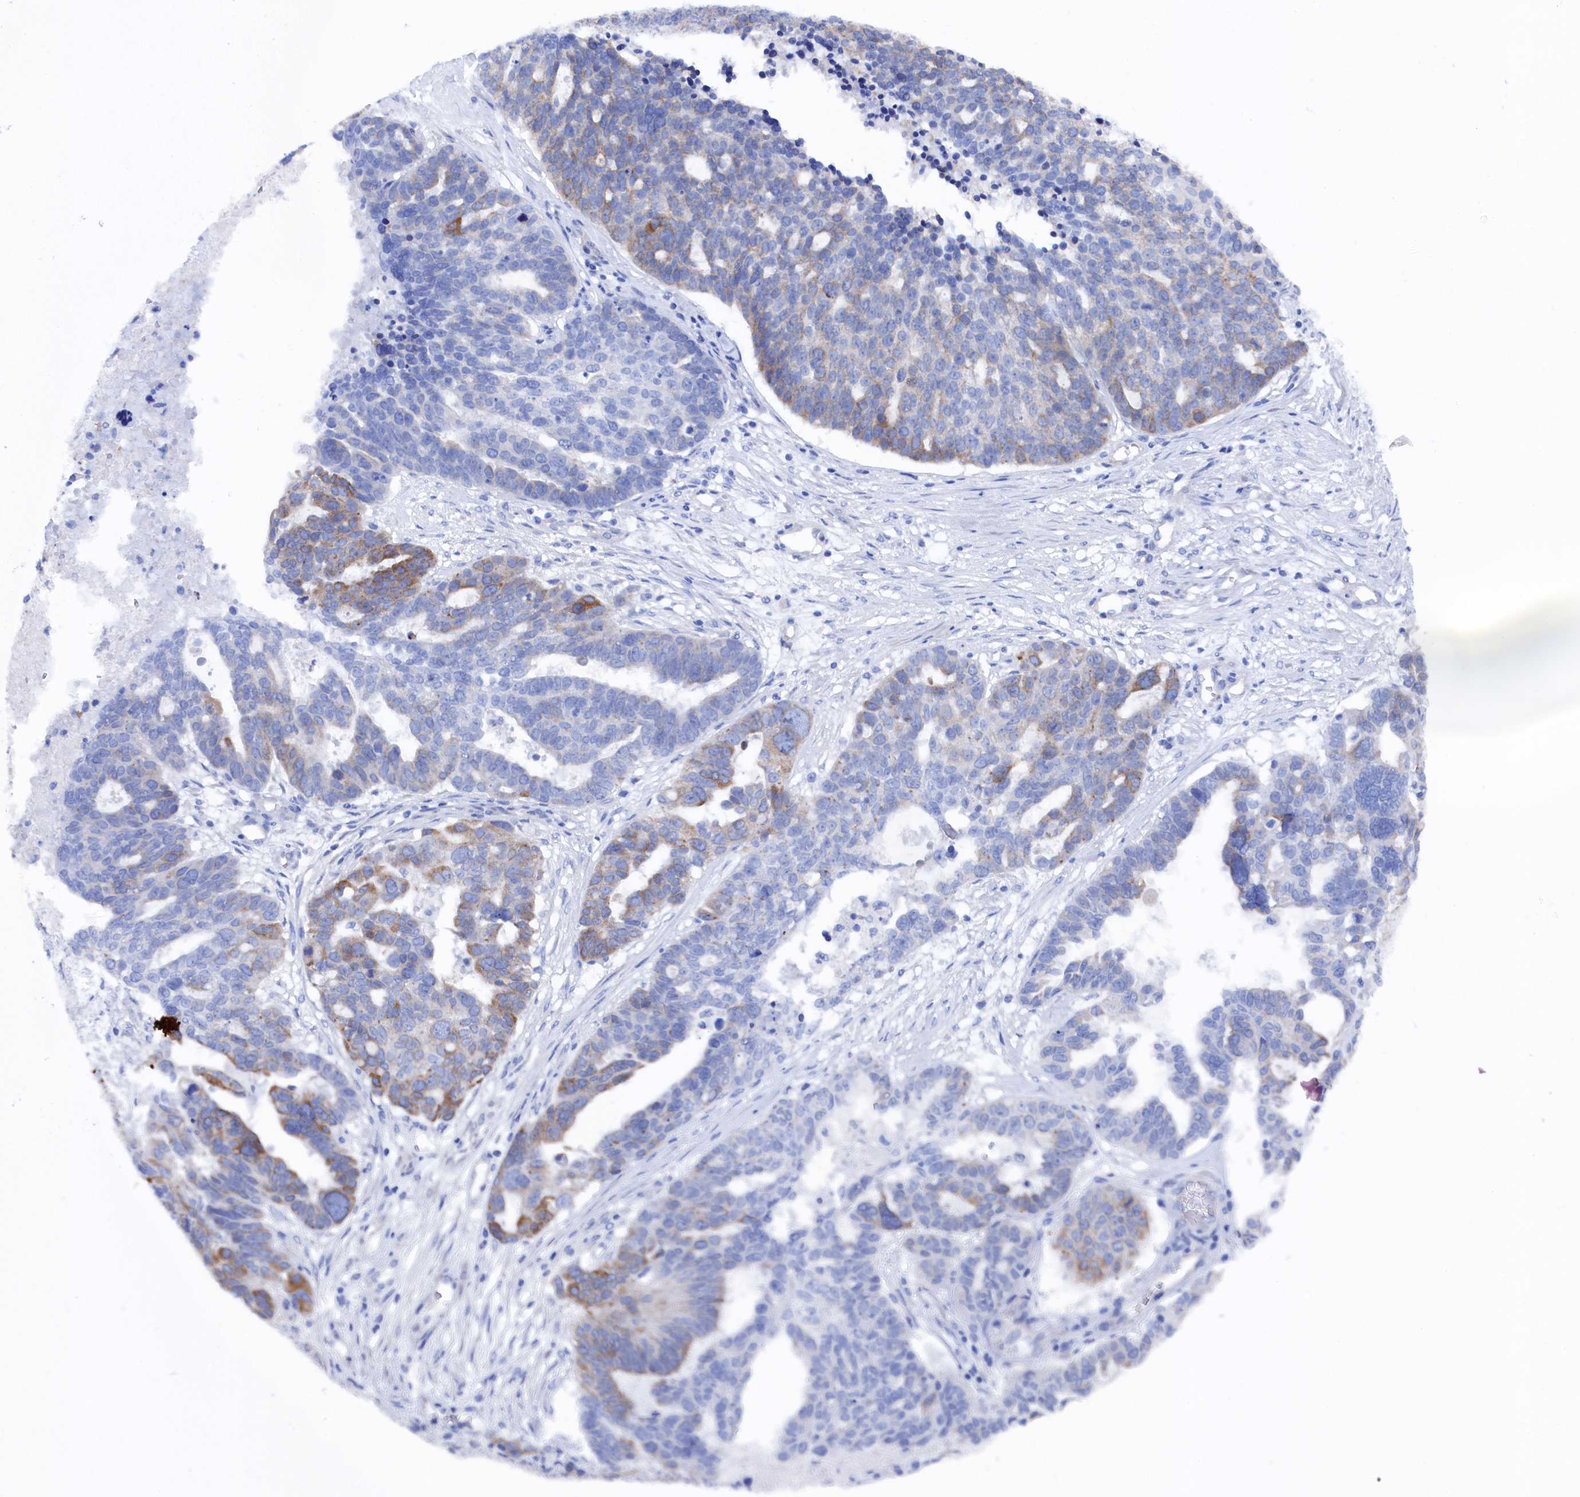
{"staining": {"intensity": "moderate", "quantity": "<25%", "location": "cytoplasmic/membranous"}, "tissue": "ovarian cancer", "cell_type": "Tumor cells", "image_type": "cancer", "snomed": [{"axis": "morphology", "description": "Cystadenocarcinoma, serous, NOS"}, {"axis": "topography", "description": "Ovary"}], "caption": "The histopathology image displays staining of ovarian cancer, revealing moderate cytoplasmic/membranous protein positivity (brown color) within tumor cells.", "gene": "TMOD2", "patient": {"sex": "female", "age": 59}}